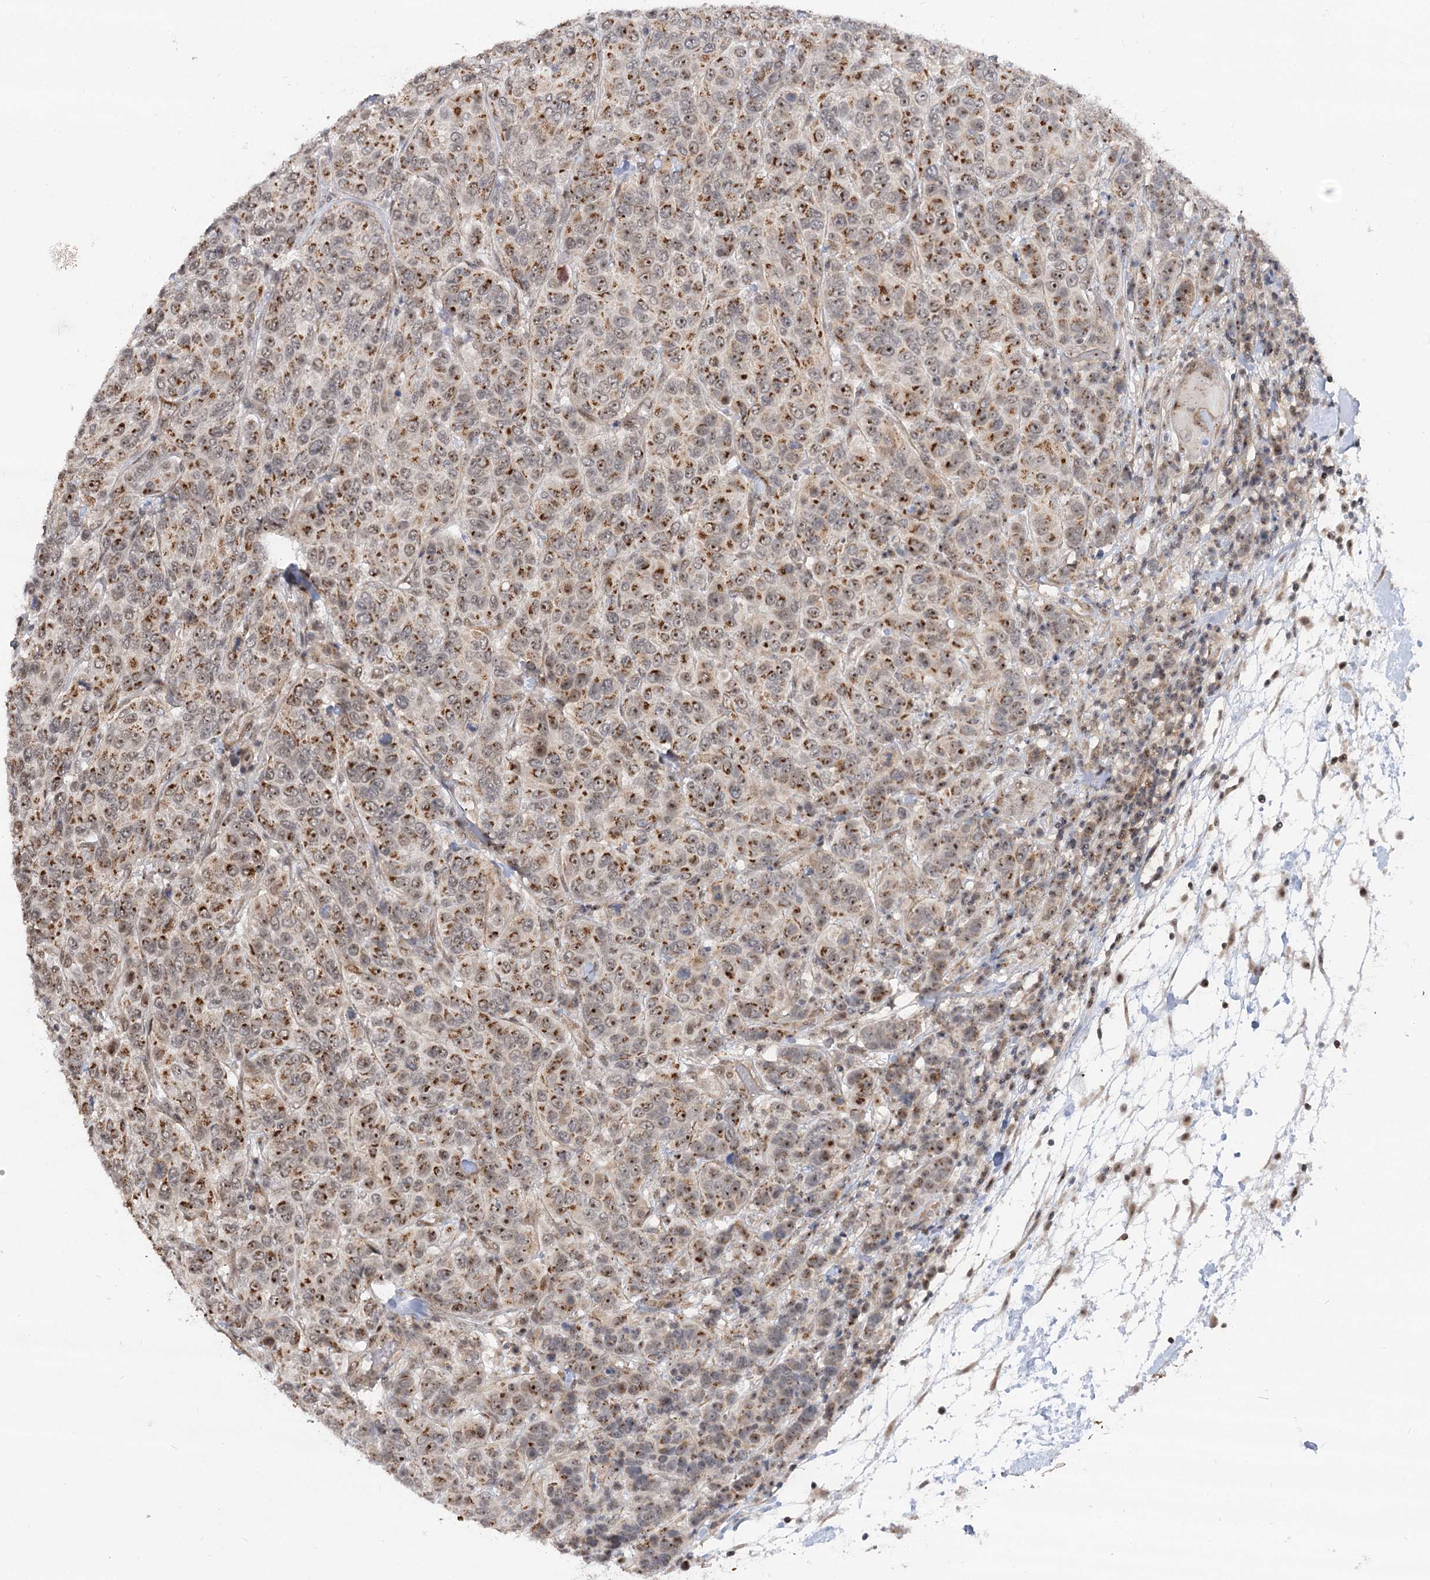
{"staining": {"intensity": "moderate", "quantity": ">75%", "location": "cytoplasmic/membranous,nuclear"}, "tissue": "breast cancer", "cell_type": "Tumor cells", "image_type": "cancer", "snomed": [{"axis": "morphology", "description": "Duct carcinoma"}, {"axis": "topography", "description": "Breast"}], "caption": "This is an image of immunohistochemistry staining of breast intraductal carcinoma, which shows moderate positivity in the cytoplasmic/membranous and nuclear of tumor cells.", "gene": "GNL3L", "patient": {"sex": "female", "age": 55}}